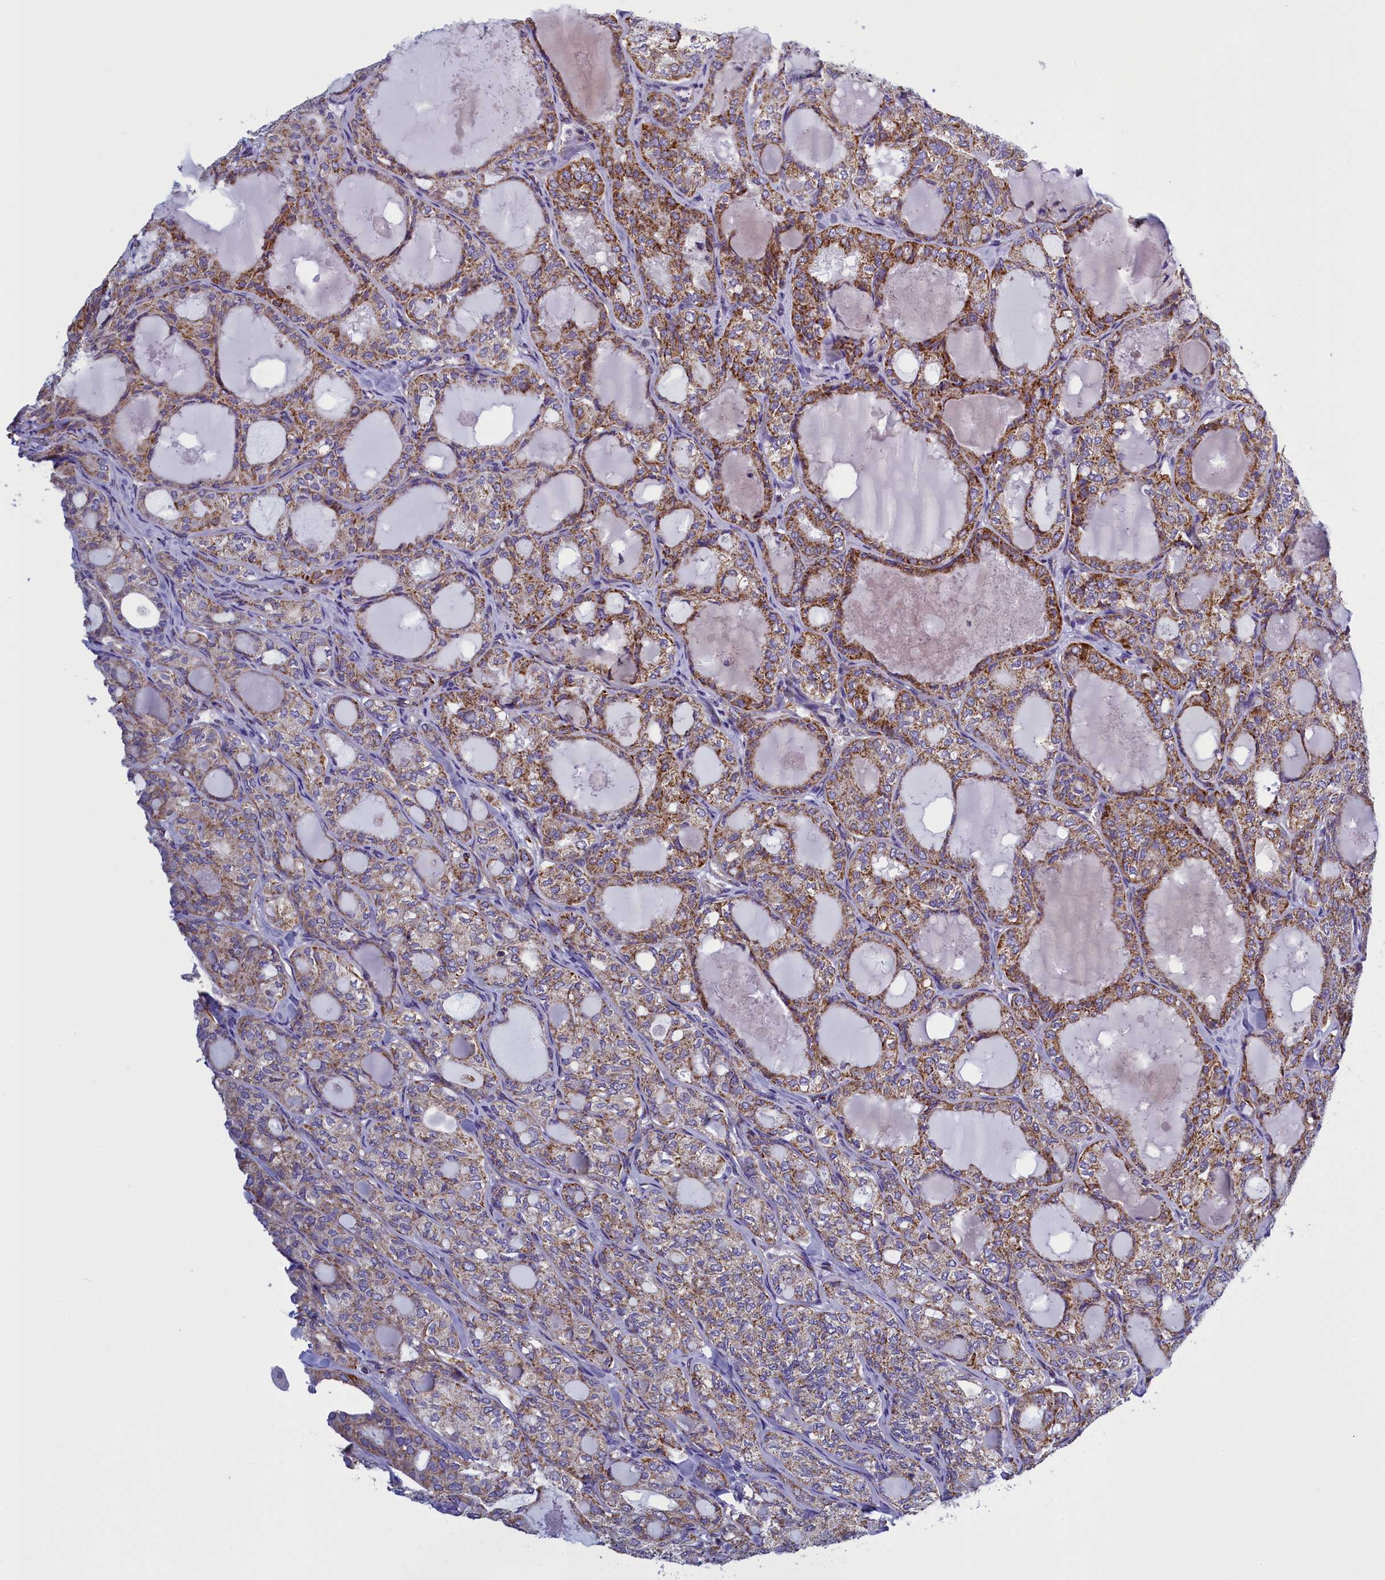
{"staining": {"intensity": "moderate", "quantity": ">75%", "location": "cytoplasmic/membranous"}, "tissue": "thyroid cancer", "cell_type": "Tumor cells", "image_type": "cancer", "snomed": [{"axis": "morphology", "description": "Follicular adenoma carcinoma, NOS"}, {"axis": "topography", "description": "Thyroid gland"}], "caption": "A medium amount of moderate cytoplasmic/membranous expression is appreciated in about >75% of tumor cells in thyroid cancer tissue.", "gene": "IFT122", "patient": {"sex": "male", "age": 75}}